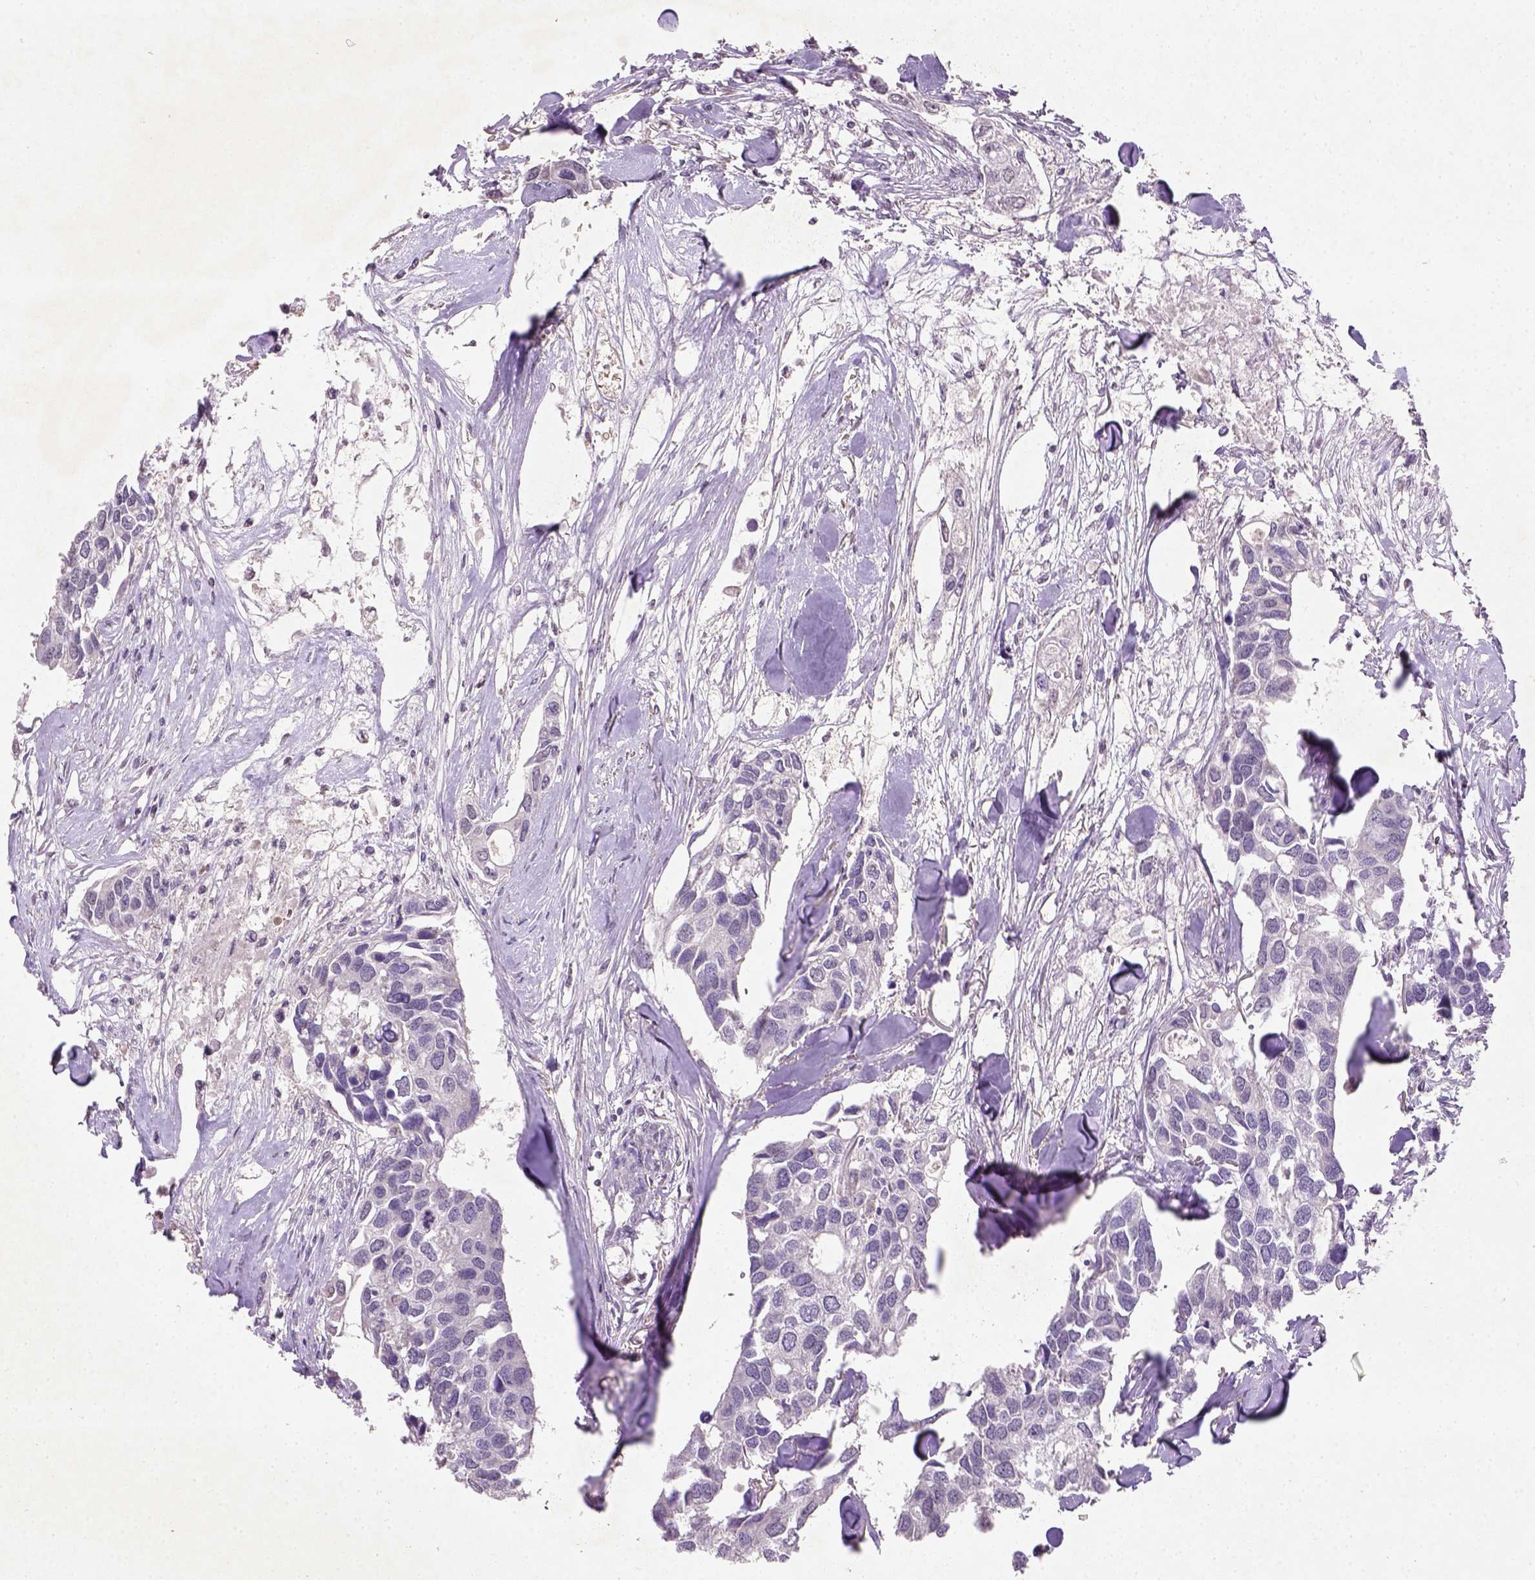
{"staining": {"intensity": "negative", "quantity": "none", "location": "none"}, "tissue": "breast cancer", "cell_type": "Tumor cells", "image_type": "cancer", "snomed": [{"axis": "morphology", "description": "Duct carcinoma"}, {"axis": "topography", "description": "Breast"}], "caption": "IHC photomicrograph of neoplastic tissue: human breast invasive ductal carcinoma stained with DAB (3,3'-diaminobenzidine) displays no significant protein expression in tumor cells.", "gene": "NUDT3", "patient": {"sex": "female", "age": 83}}